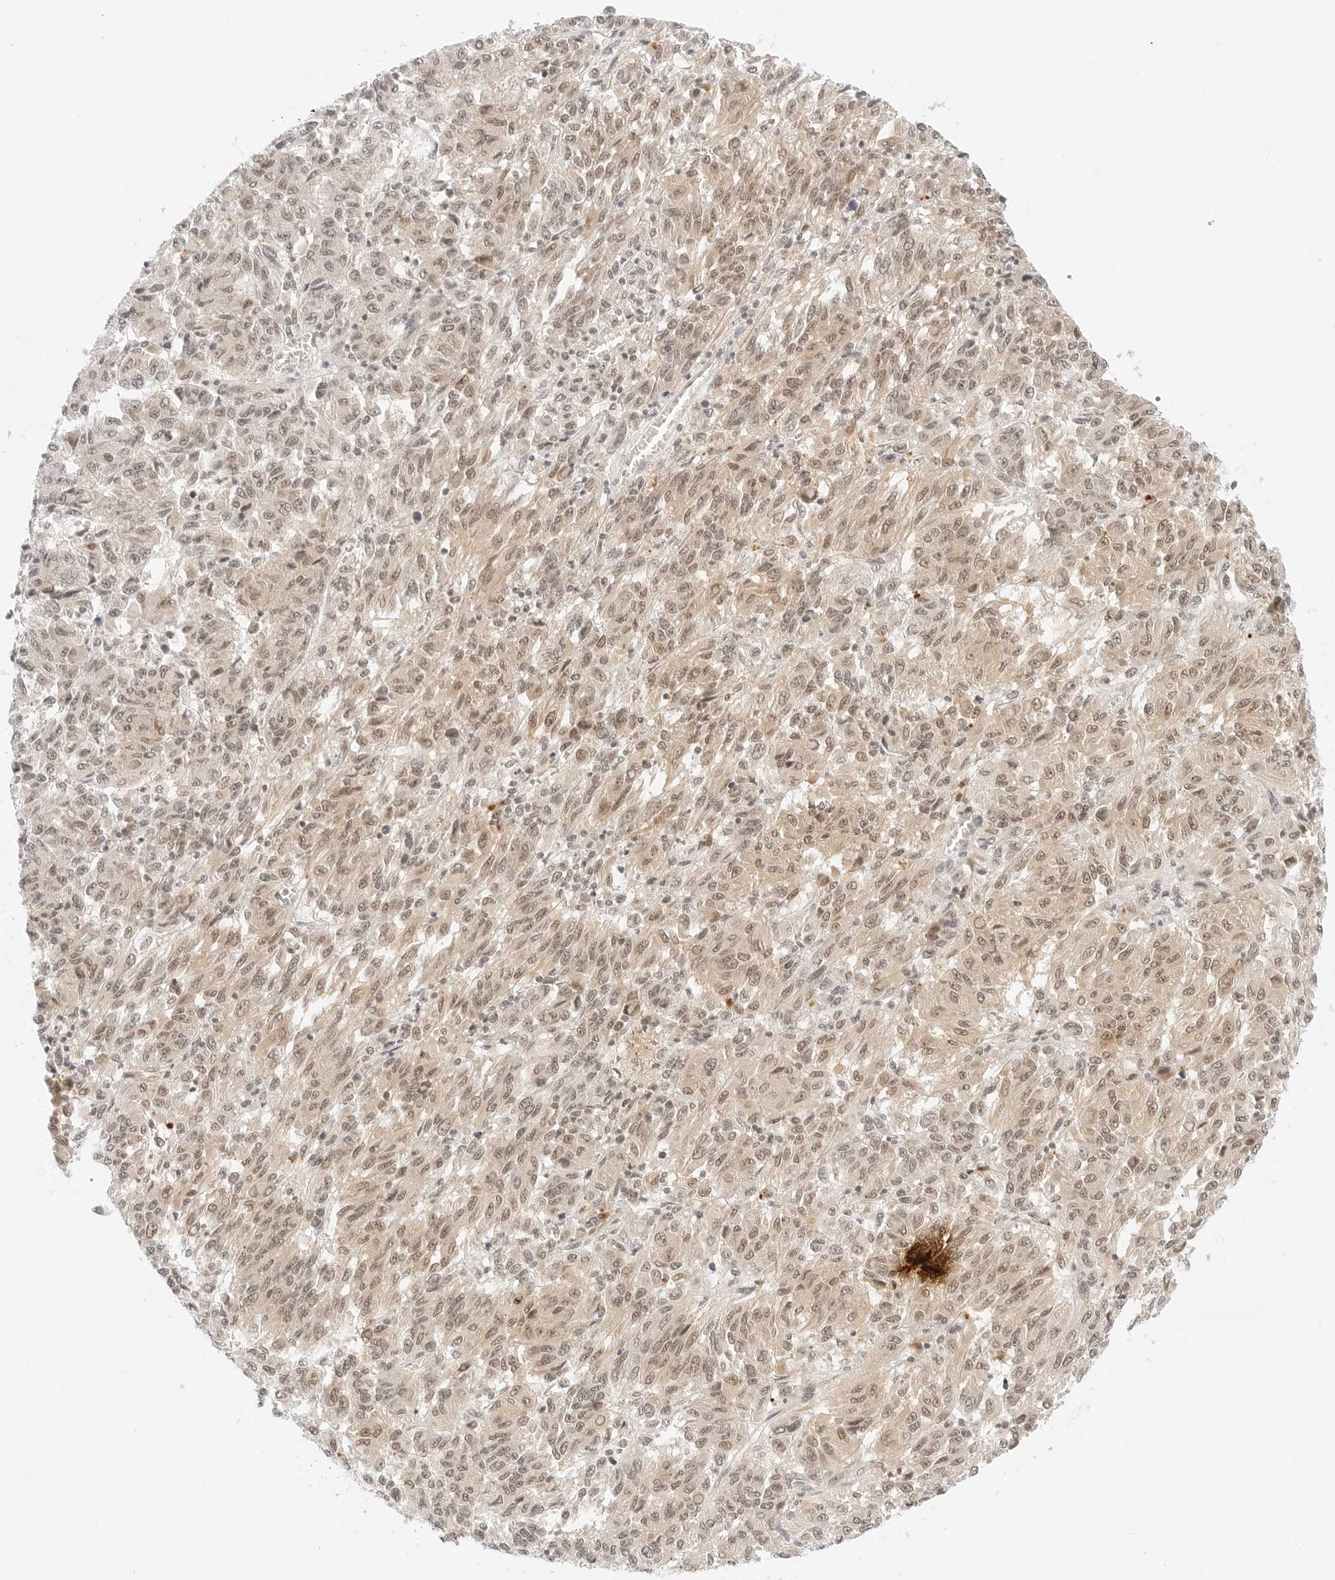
{"staining": {"intensity": "weak", "quantity": ">75%", "location": "cytoplasmic/membranous,nuclear"}, "tissue": "melanoma", "cell_type": "Tumor cells", "image_type": "cancer", "snomed": [{"axis": "morphology", "description": "Malignant melanoma, Metastatic site"}, {"axis": "topography", "description": "Lung"}], "caption": "The immunohistochemical stain shows weak cytoplasmic/membranous and nuclear expression in tumor cells of melanoma tissue.", "gene": "POLR3C", "patient": {"sex": "male", "age": 64}}